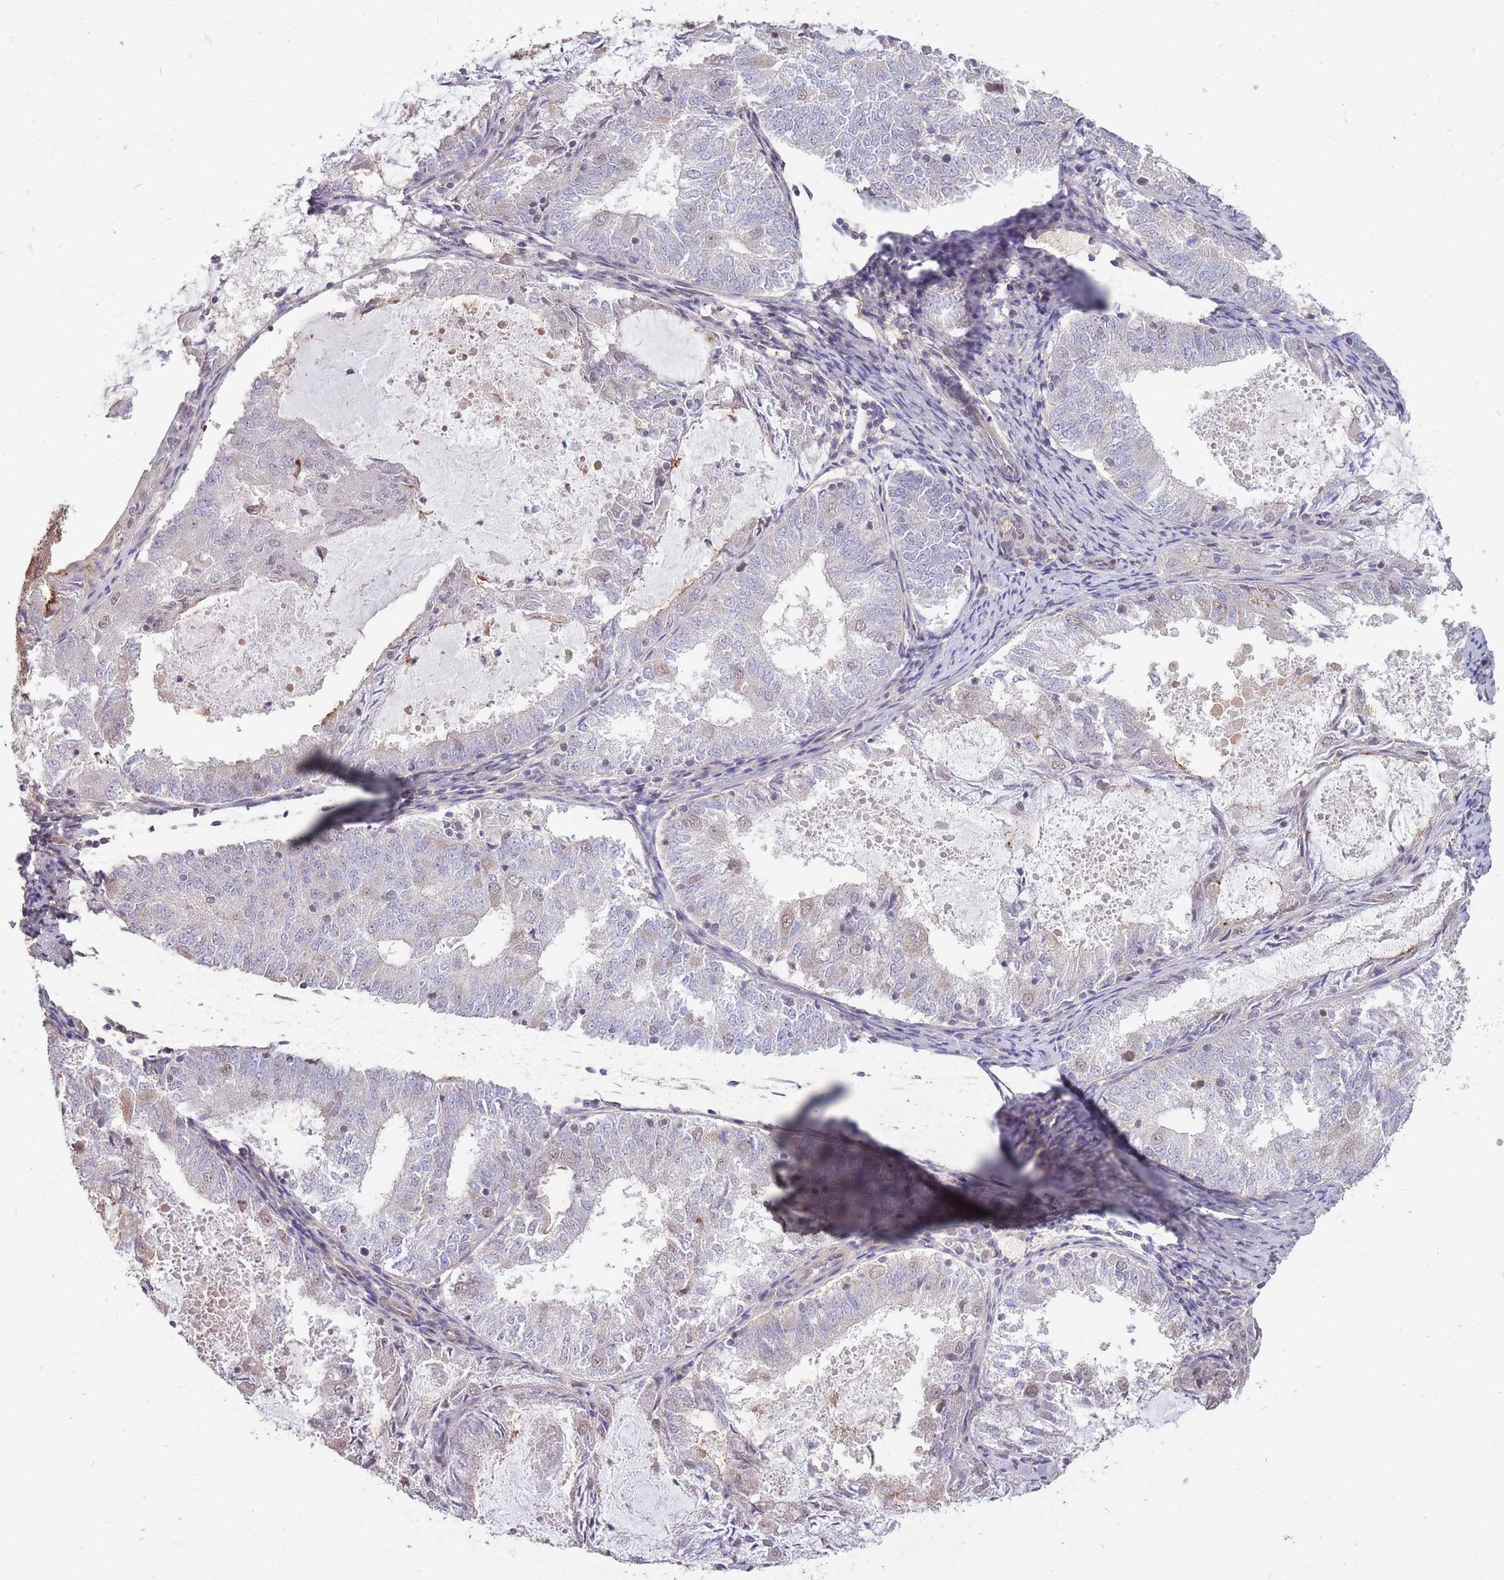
{"staining": {"intensity": "negative", "quantity": "none", "location": "none"}, "tissue": "endometrial cancer", "cell_type": "Tumor cells", "image_type": "cancer", "snomed": [{"axis": "morphology", "description": "Adenocarcinoma, NOS"}, {"axis": "topography", "description": "Endometrium"}], "caption": "Micrograph shows no significant protein positivity in tumor cells of endometrial cancer (adenocarcinoma).", "gene": "DYNC1LI2", "patient": {"sex": "female", "age": 57}}